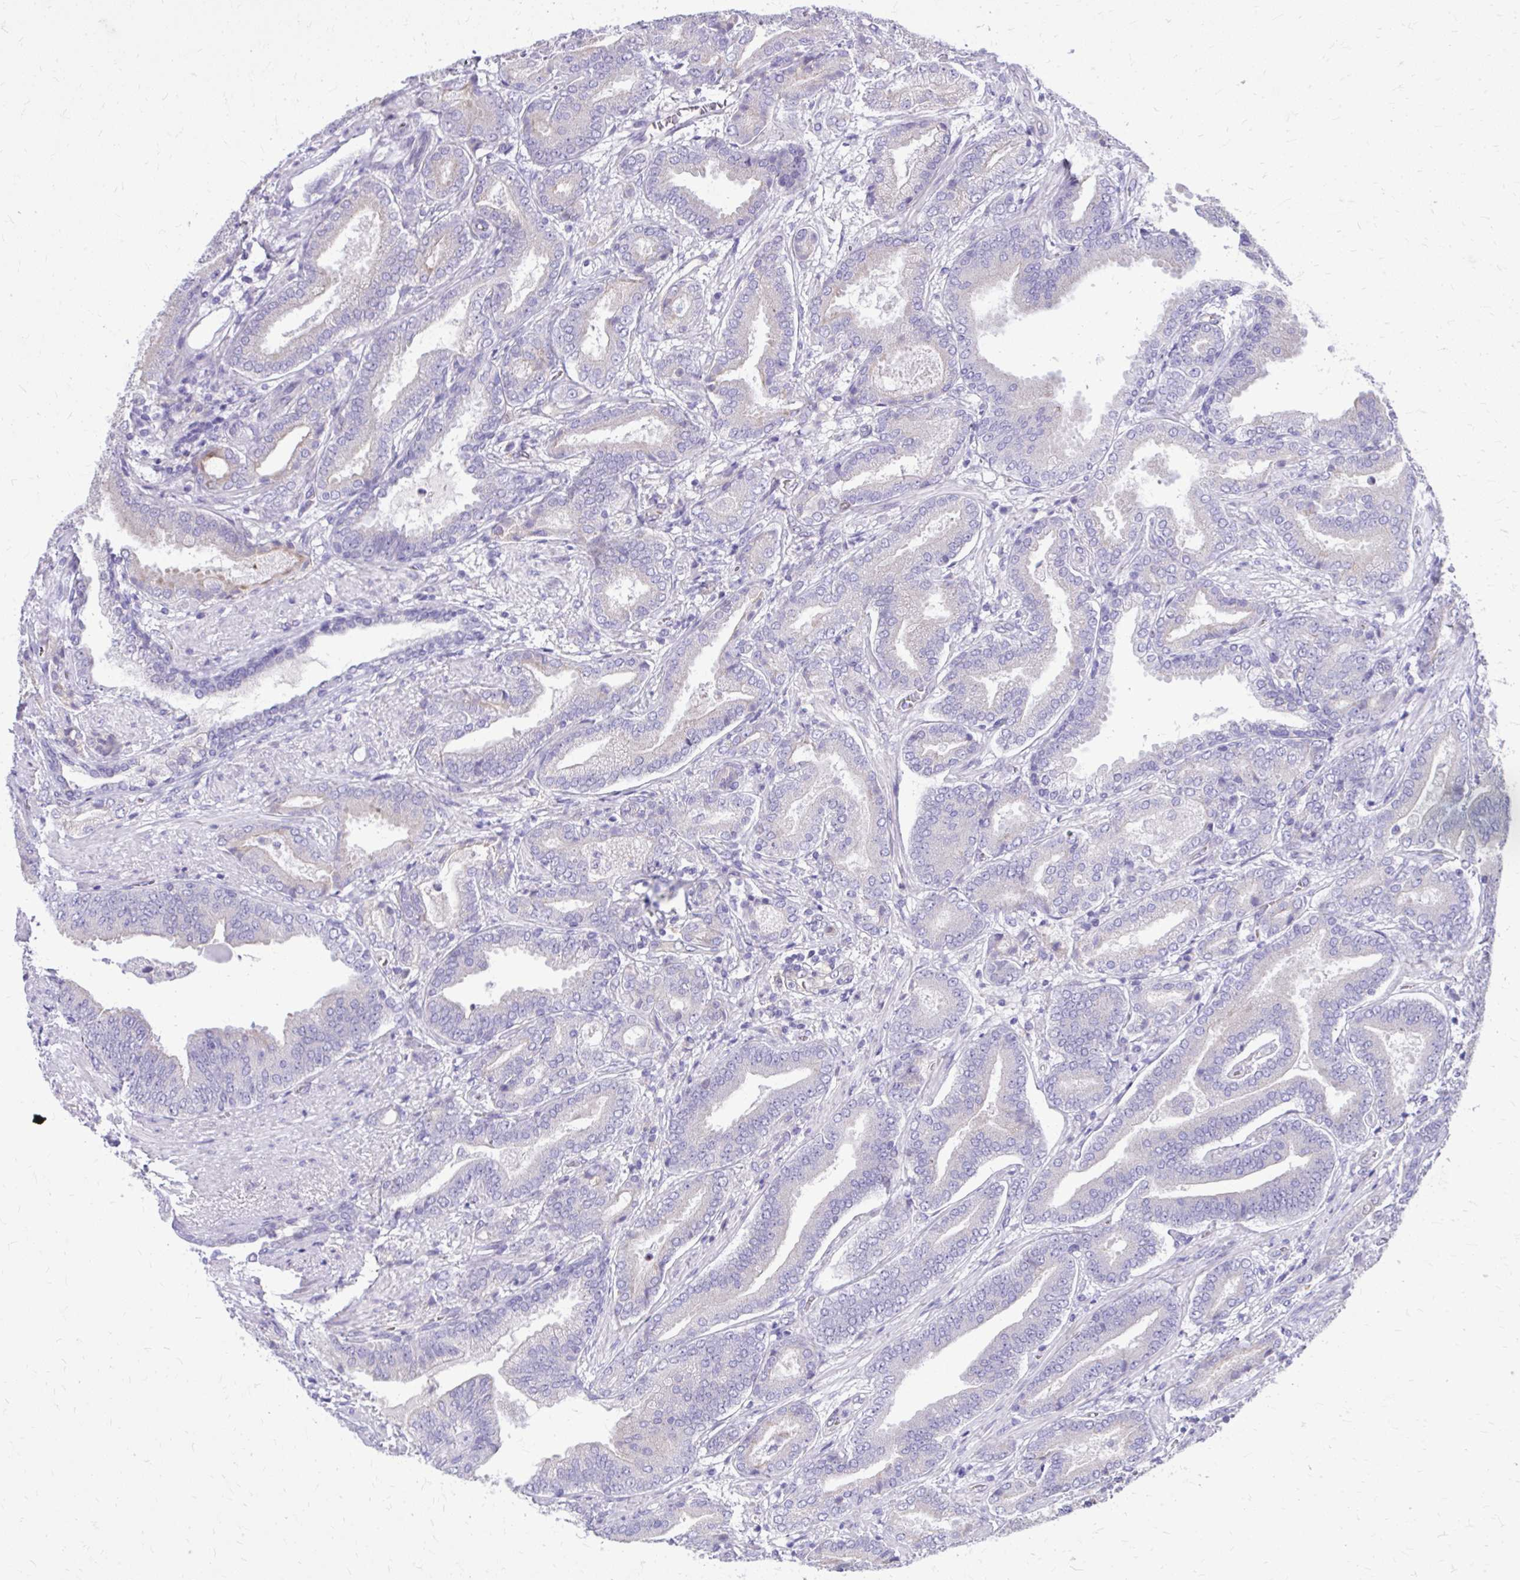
{"staining": {"intensity": "negative", "quantity": "none", "location": "none"}, "tissue": "prostate cancer", "cell_type": "Tumor cells", "image_type": "cancer", "snomed": [{"axis": "morphology", "description": "Adenocarcinoma, High grade"}, {"axis": "topography", "description": "Prostate"}], "caption": "Immunohistochemistry (IHC) of human prostate cancer shows no expression in tumor cells. (DAB (3,3'-diaminobenzidine) IHC visualized using brightfield microscopy, high magnification).", "gene": "NNMT", "patient": {"sex": "male", "age": 62}}